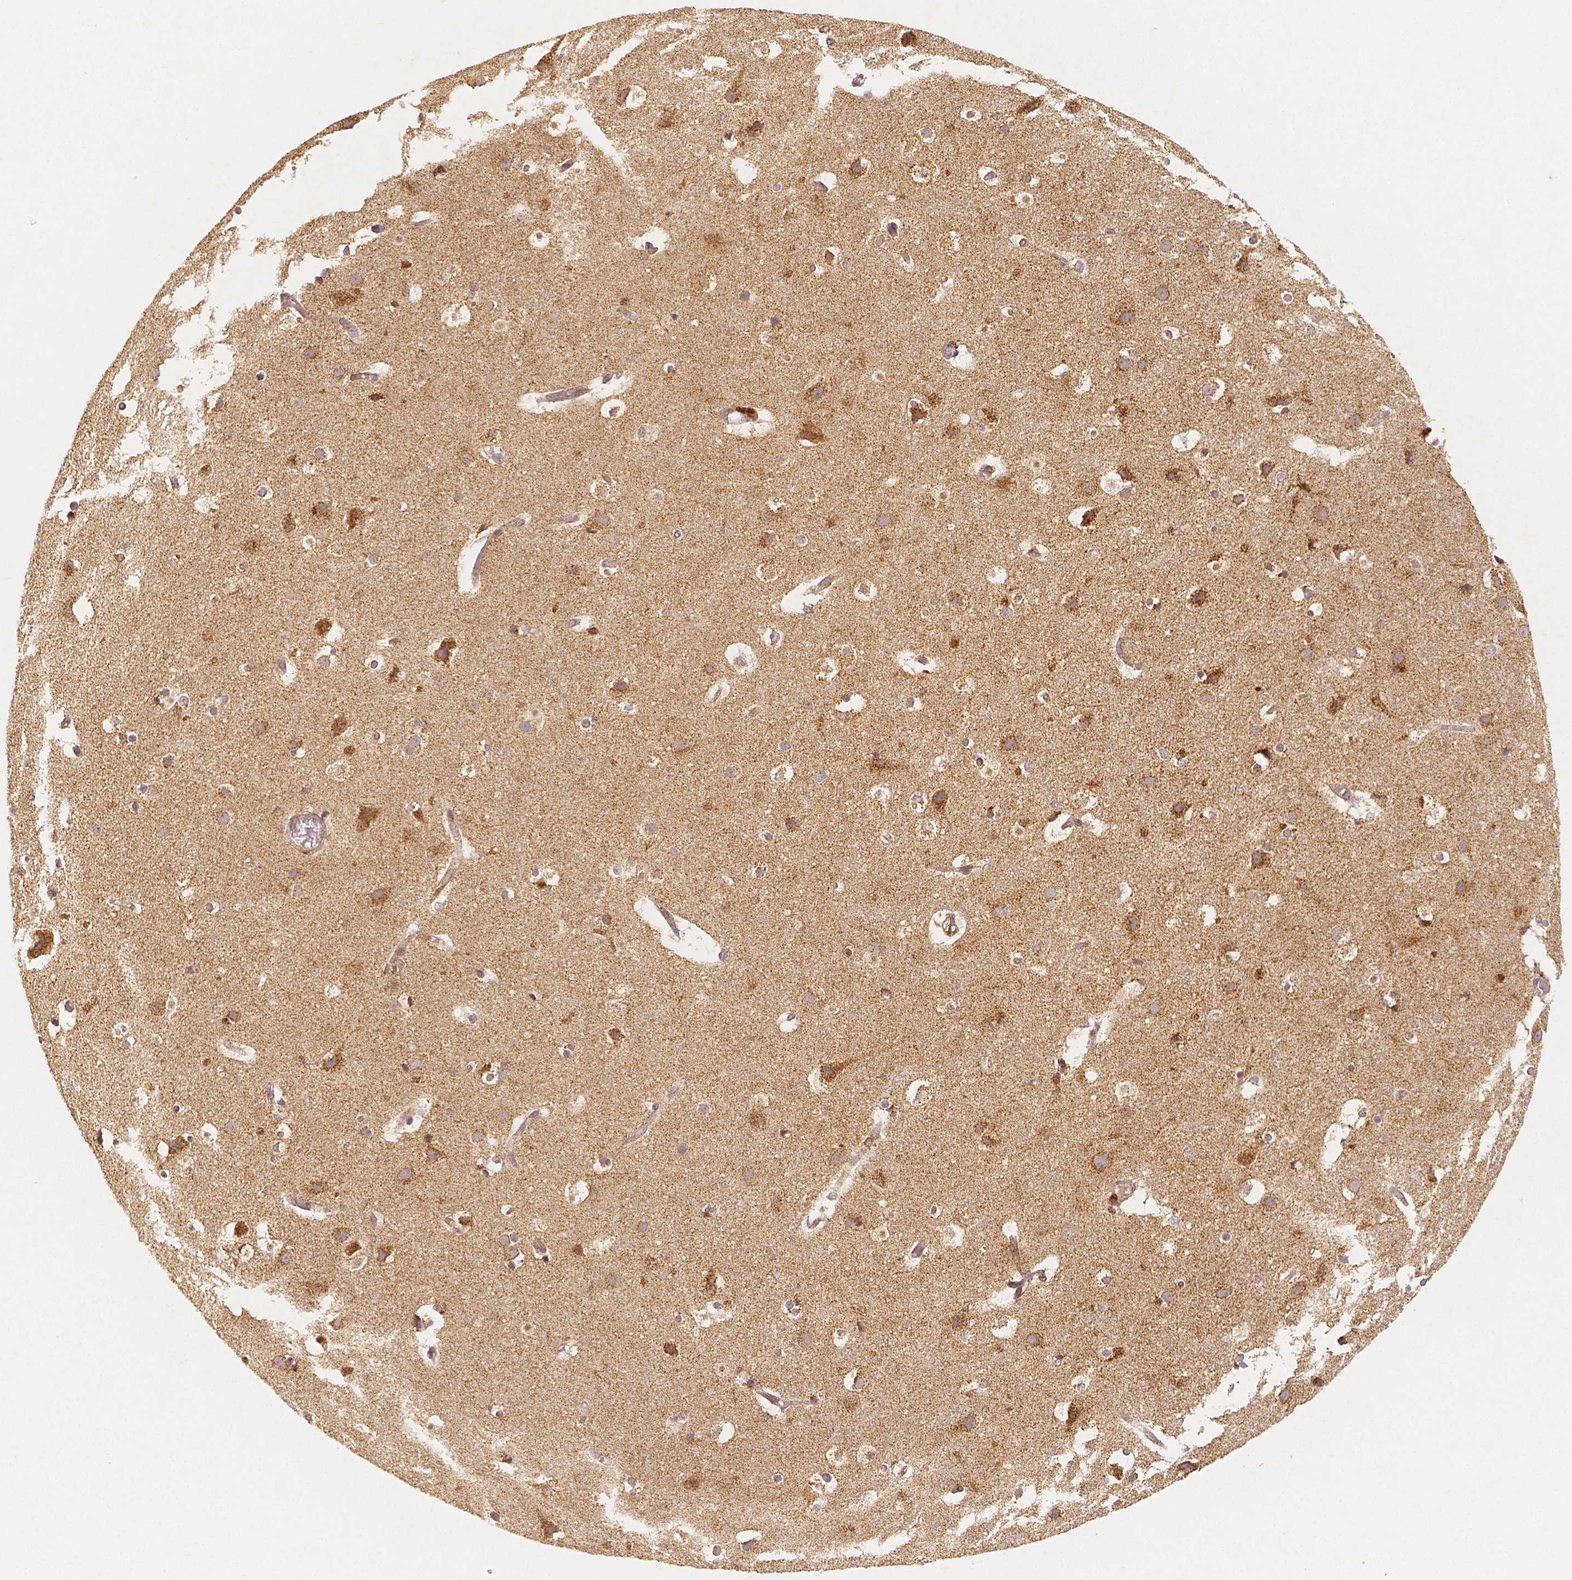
{"staining": {"intensity": "moderate", "quantity": ">75%", "location": "cytoplasmic/membranous"}, "tissue": "cerebral cortex", "cell_type": "Endothelial cells", "image_type": "normal", "snomed": [{"axis": "morphology", "description": "Normal tissue, NOS"}, {"axis": "topography", "description": "Cerebral cortex"}], "caption": "A micrograph of human cerebral cortex stained for a protein shows moderate cytoplasmic/membranous brown staining in endothelial cells. (DAB IHC, brown staining for protein, blue staining for nuclei).", "gene": "PGAM5", "patient": {"sex": "female", "age": 52}}